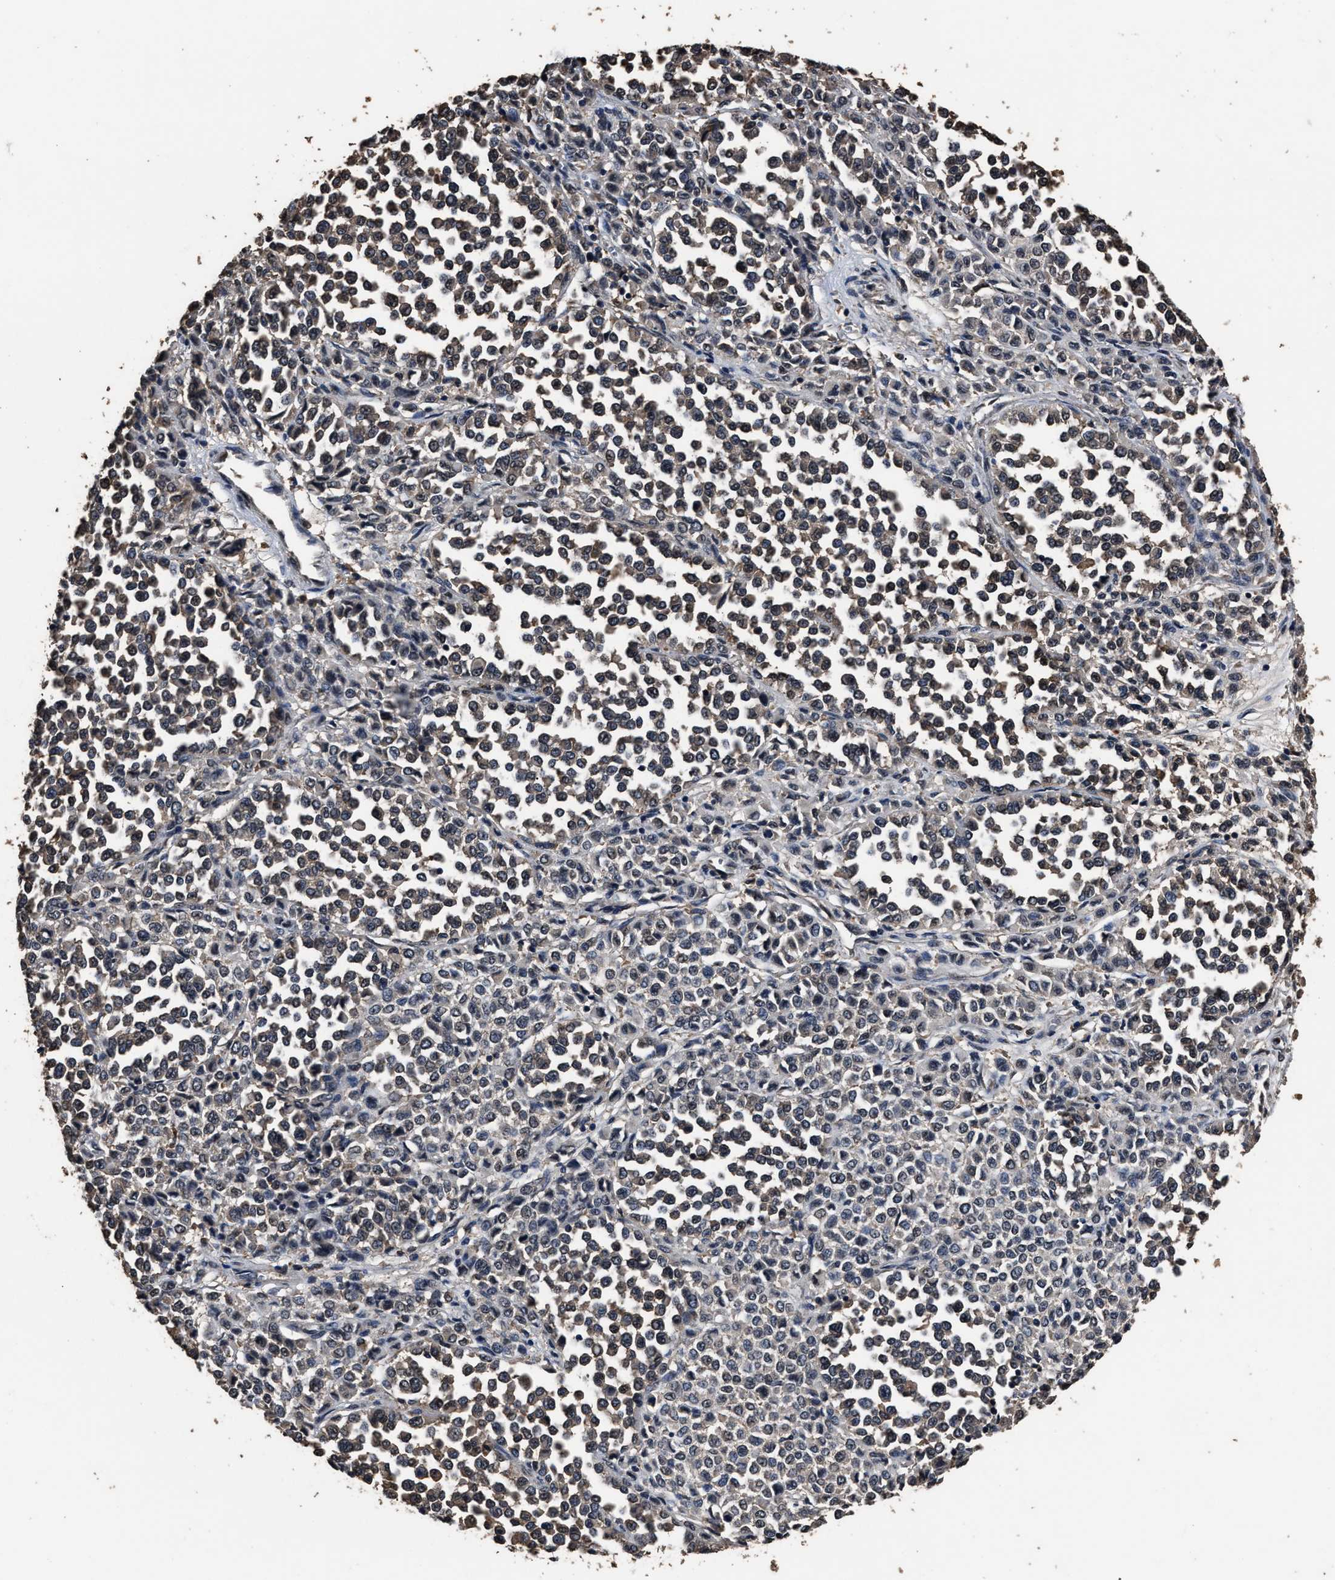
{"staining": {"intensity": "weak", "quantity": ">75%", "location": "cytoplasmic/membranous"}, "tissue": "melanoma", "cell_type": "Tumor cells", "image_type": "cancer", "snomed": [{"axis": "morphology", "description": "Malignant melanoma, Metastatic site"}, {"axis": "topography", "description": "Pancreas"}], "caption": "Malignant melanoma (metastatic site) stained with IHC demonstrates weak cytoplasmic/membranous expression in approximately >75% of tumor cells.", "gene": "RSBN1L", "patient": {"sex": "female", "age": 30}}